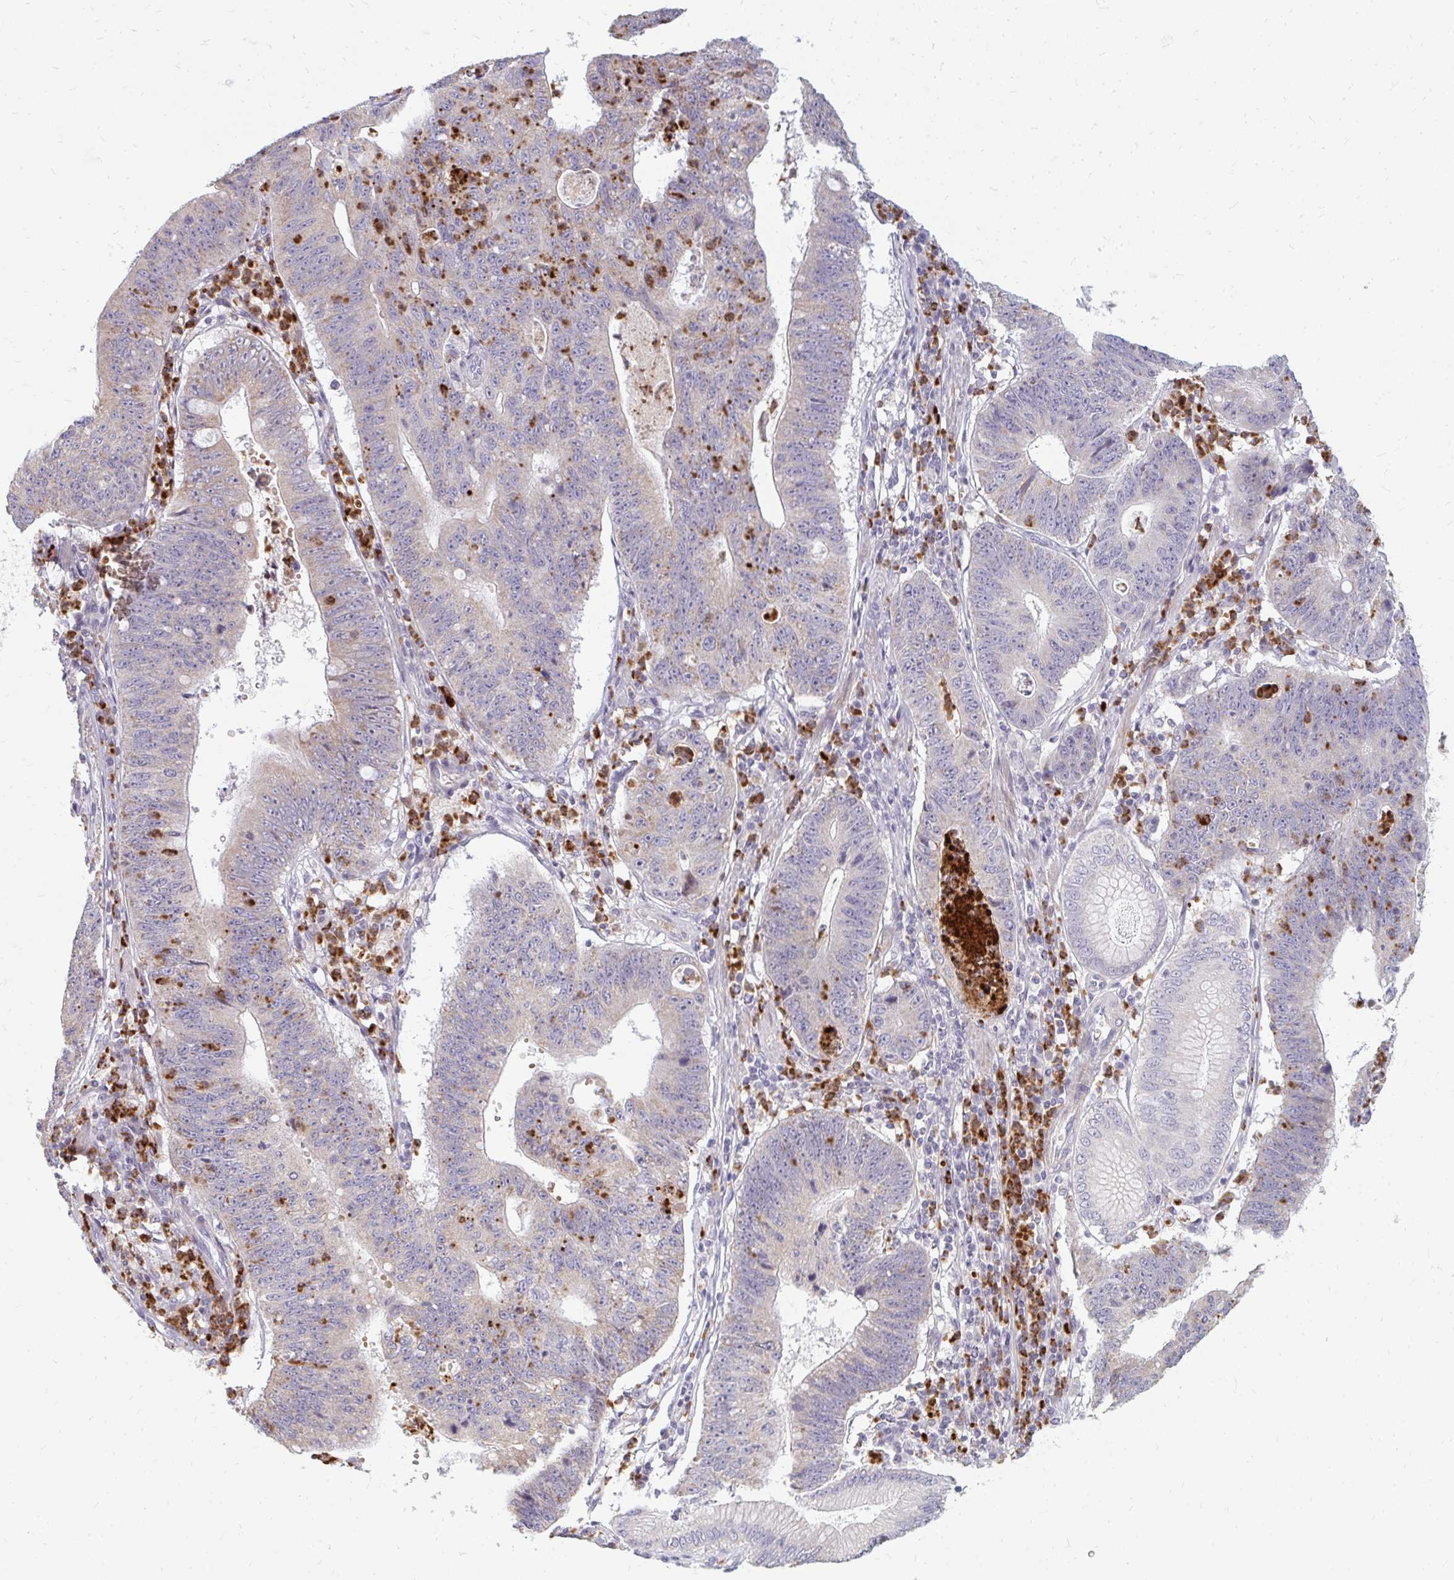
{"staining": {"intensity": "weak", "quantity": "25%-75%", "location": "cytoplasmic/membranous"}, "tissue": "stomach cancer", "cell_type": "Tumor cells", "image_type": "cancer", "snomed": [{"axis": "morphology", "description": "Adenocarcinoma, NOS"}, {"axis": "topography", "description": "Stomach"}], "caption": "Protein expression by immunohistochemistry shows weak cytoplasmic/membranous expression in approximately 25%-75% of tumor cells in stomach adenocarcinoma.", "gene": "RAB33A", "patient": {"sex": "male", "age": 59}}